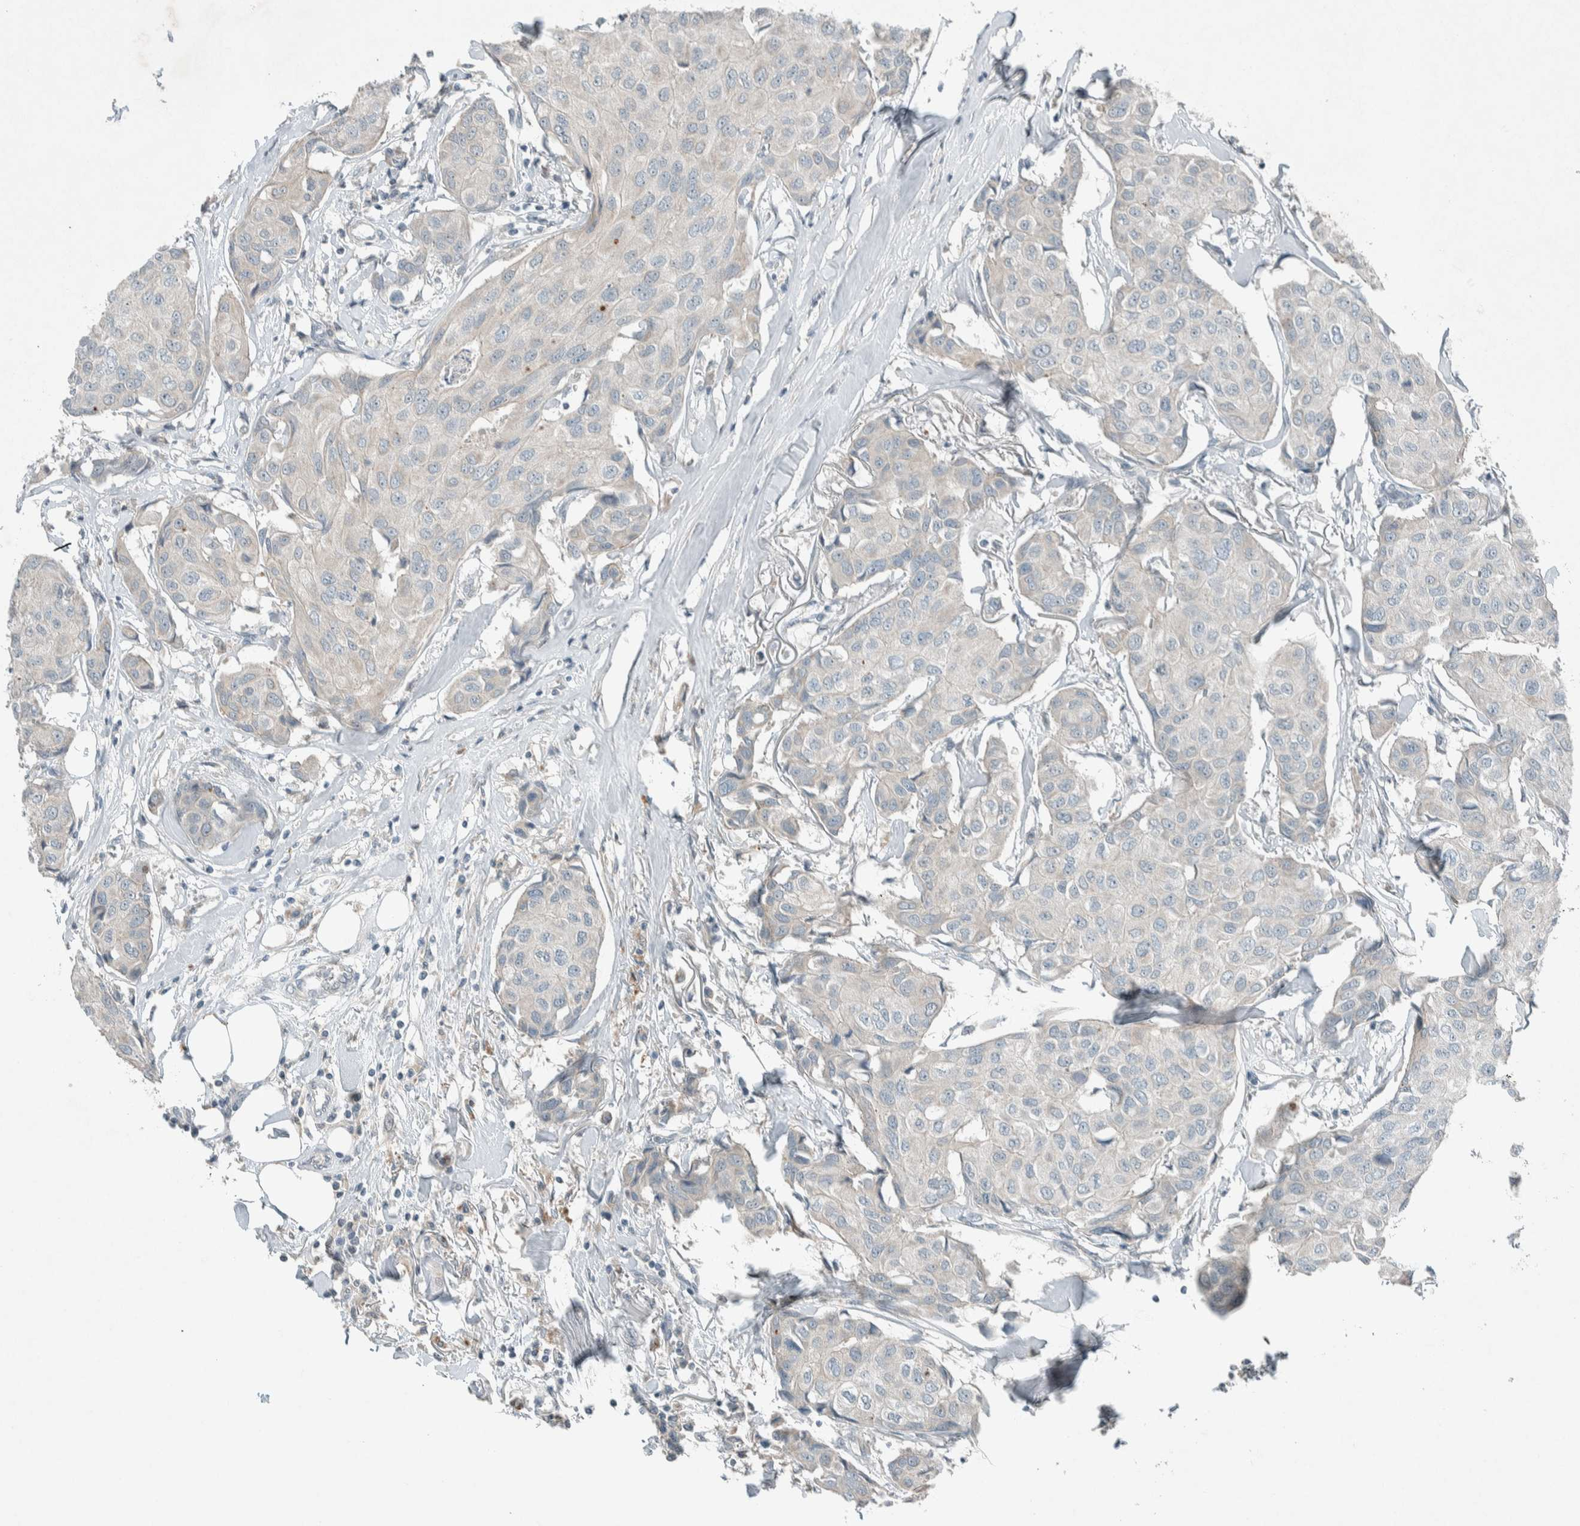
{"staining": {"intensity": "negative", "quantity": "none", "location": "none"}, "tissue": "breast cancer", "cell_type": "Tumor cells", "image_type": "cancer", "snomed": [{"axis": "morphology", "description": "Duct carcinoma"}, {"axis": "topography", "description": "Breast"}], "caption": "Tumor cells are negative for protein expression in human infiltrating ductal carcinoma (breast).", "gene": "CERCAM", "patient": {"sex": "female", "age": 80}}